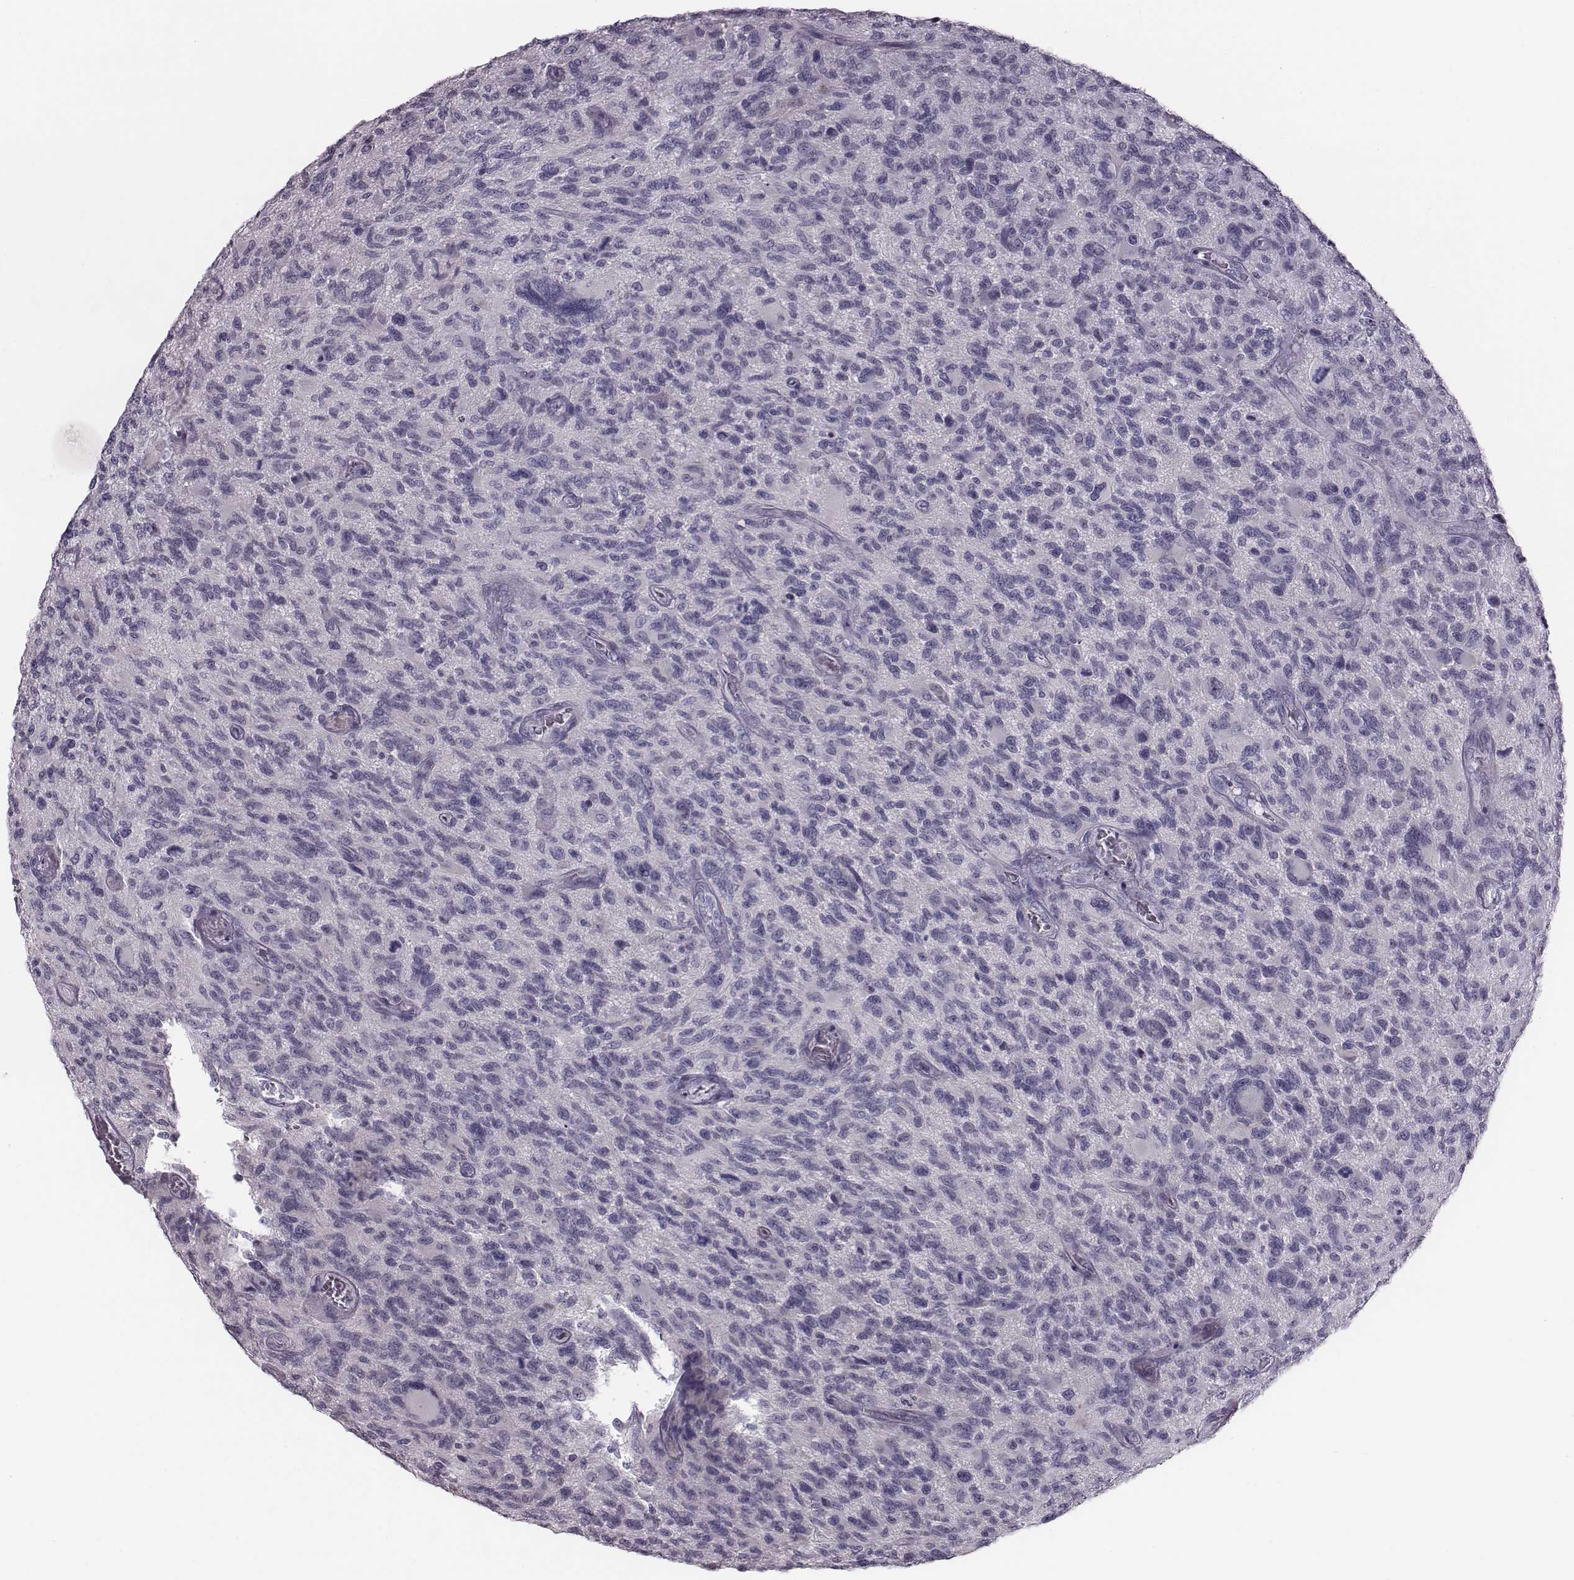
{"staining": {"intensity": "negative", "quantity": "none", "location": "none"}, "tissue": "glioma", "cell_type": "Tumor cells", "image_type": "cancer", "snomed": [{"axis": "morphology", "description": "Glioma, malignant, NOS"}, {"axis": "morphology", "description": "Glioma, malignant, High grade"}, {"axis": "topography", "description": "Brain"}], "caption": "This is a histopathology image of immunohistochemistry staining of glioma, which shows no positivity in tumor cells.", "gene": "CRISP1", "patient": {"sex": "female", "age": 71}}